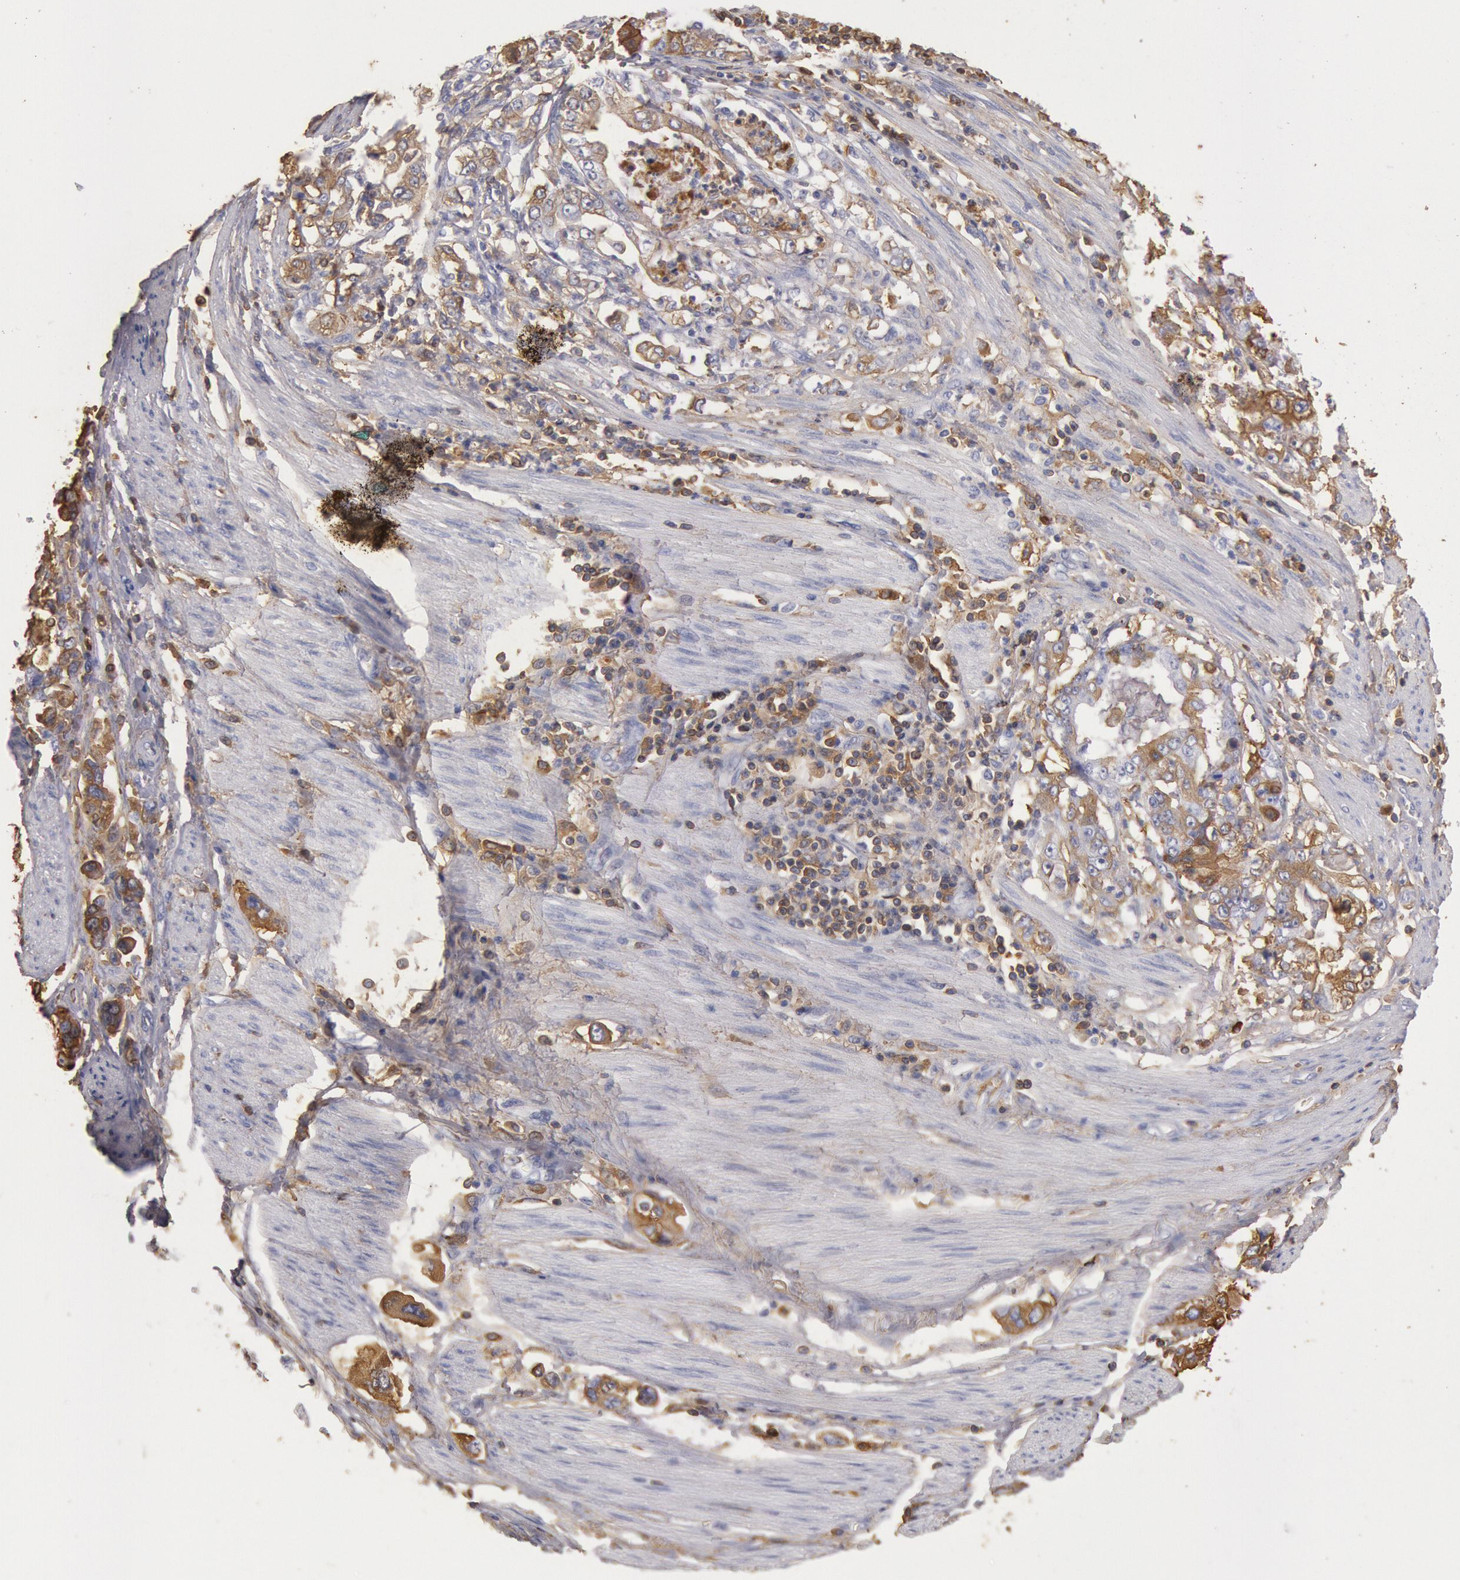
{"staining": {"intensity": "weak", "quantity": "25%-75%", "location": "cytoplasmic/membranous"}, "tissue": "stomach cancer", "cell_type": "Tumor cells", "image_type": "cancer", "snomed": [{"axis": "morphology", "description": "Adenocarcinoma, NOS"}, {"axis": "topography", "description": "Pancreas"}, {"axis": "topography", "description": "Stomach, upper"}], "caption": "Immunohistochemical staining of human adenocarcinoma (stomach) exhibits low levels of weak cytoplasmic/membranous protein positivity in about 25%-75% of tumor cells.", "gene": "IGHA1", "patient": {"sex": "male", "age": 77}}